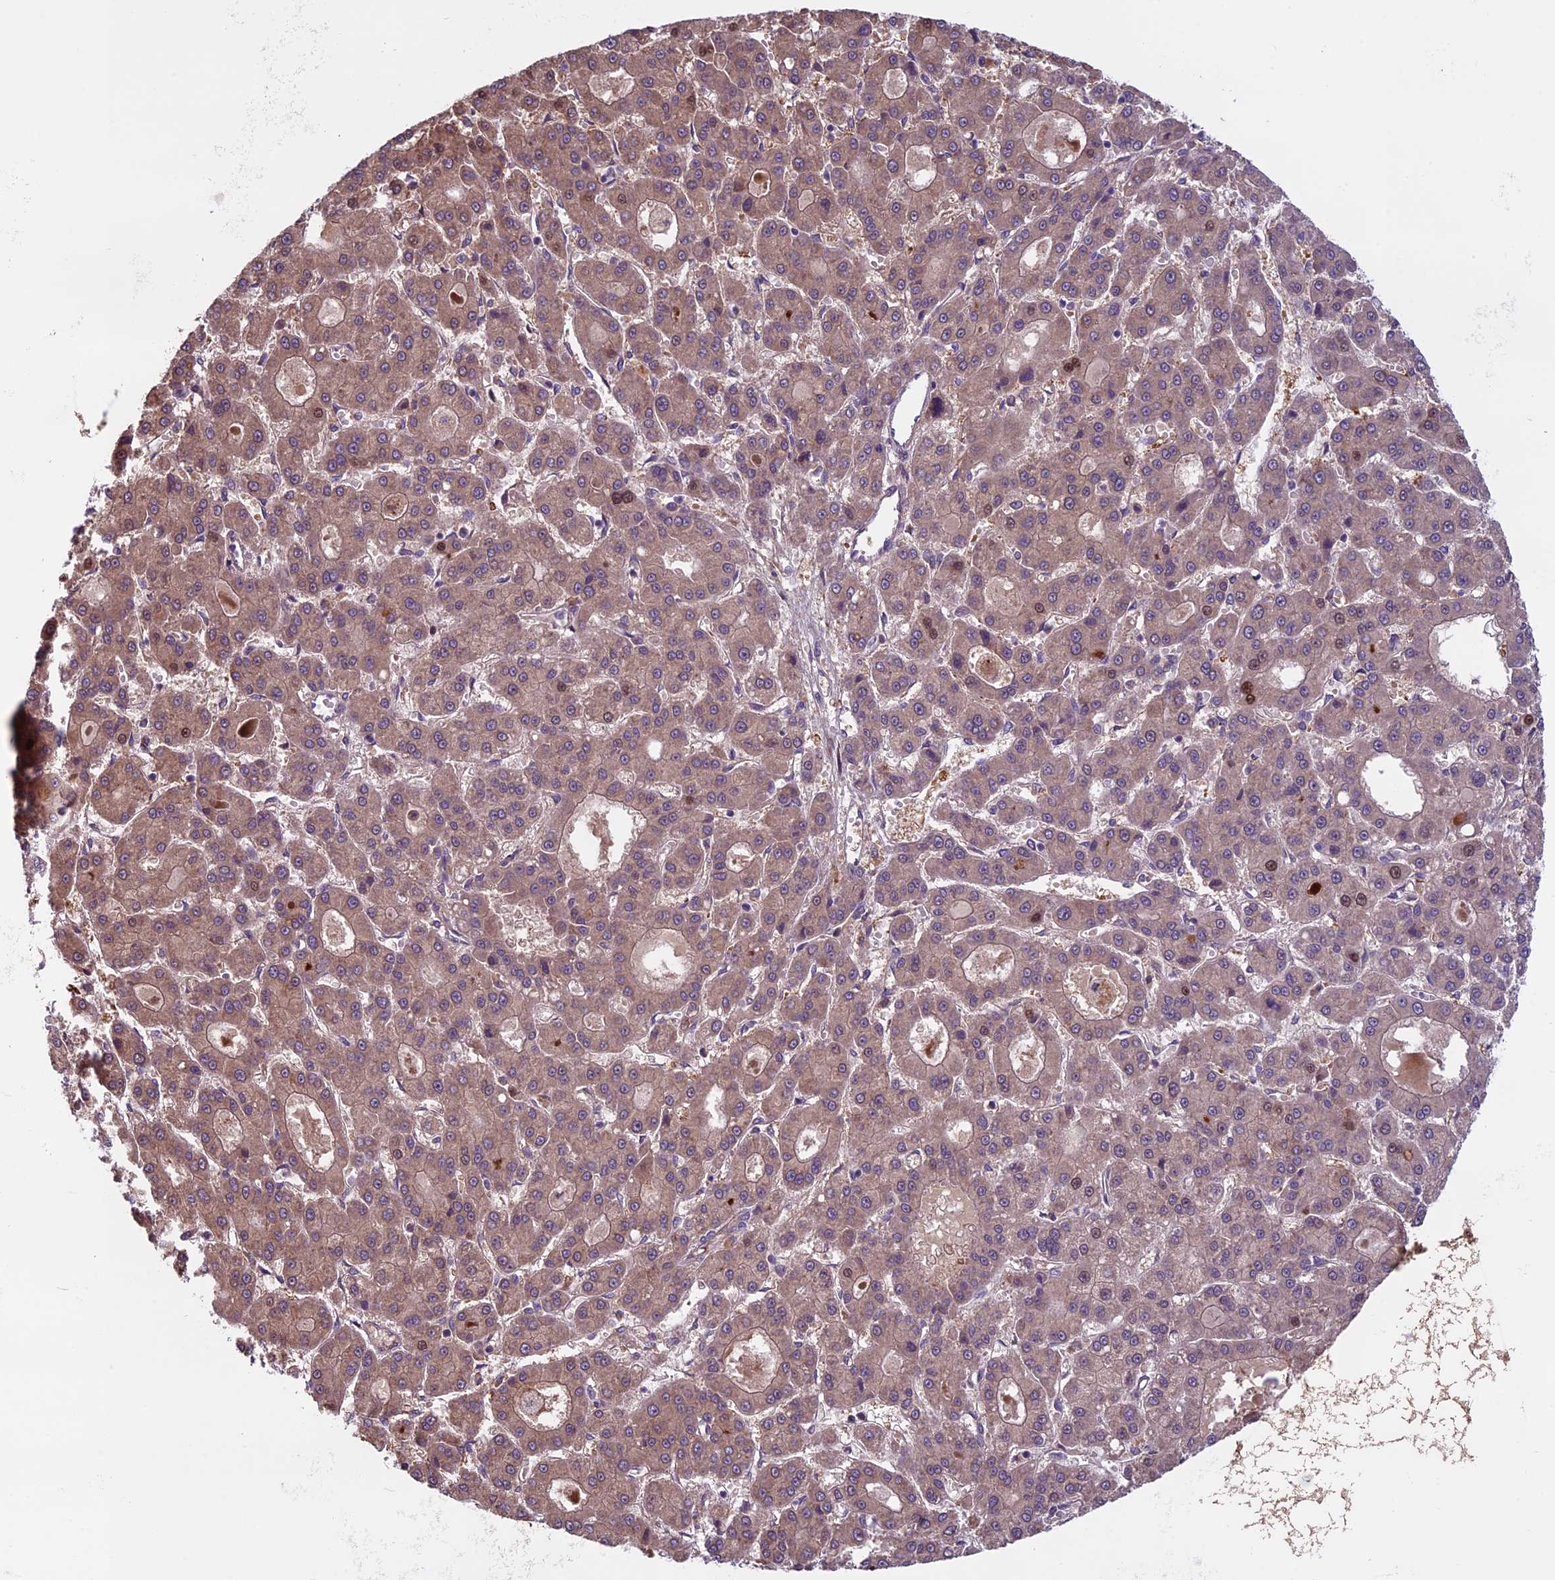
{"staining": {"intensity": "weak", "quantity": ">75%", "location": "cytoplasmic/membranous,nuclear"}, "tissue": "liver cancer", "cell_type": "Tumor cells", "image_type": "cancer", "snomed": [{"axis": "morphology", "description": "Carcinoma, Hepatocellular, NOS"}, {"axis": "topography", "description": "Liver"}], "caption": "A brown stain highlights weak cytoplasmic/membranous and nuclear positivity of a protein in human liver cancer tumor cells. The staining was performed using DAB to visualize the protein expression in brown, while the nuclei were stained in blue with hematoxylin (Magnification: 20x).", "gene": "DCTN5", "patient": {"sex": "male", "age": 70}}